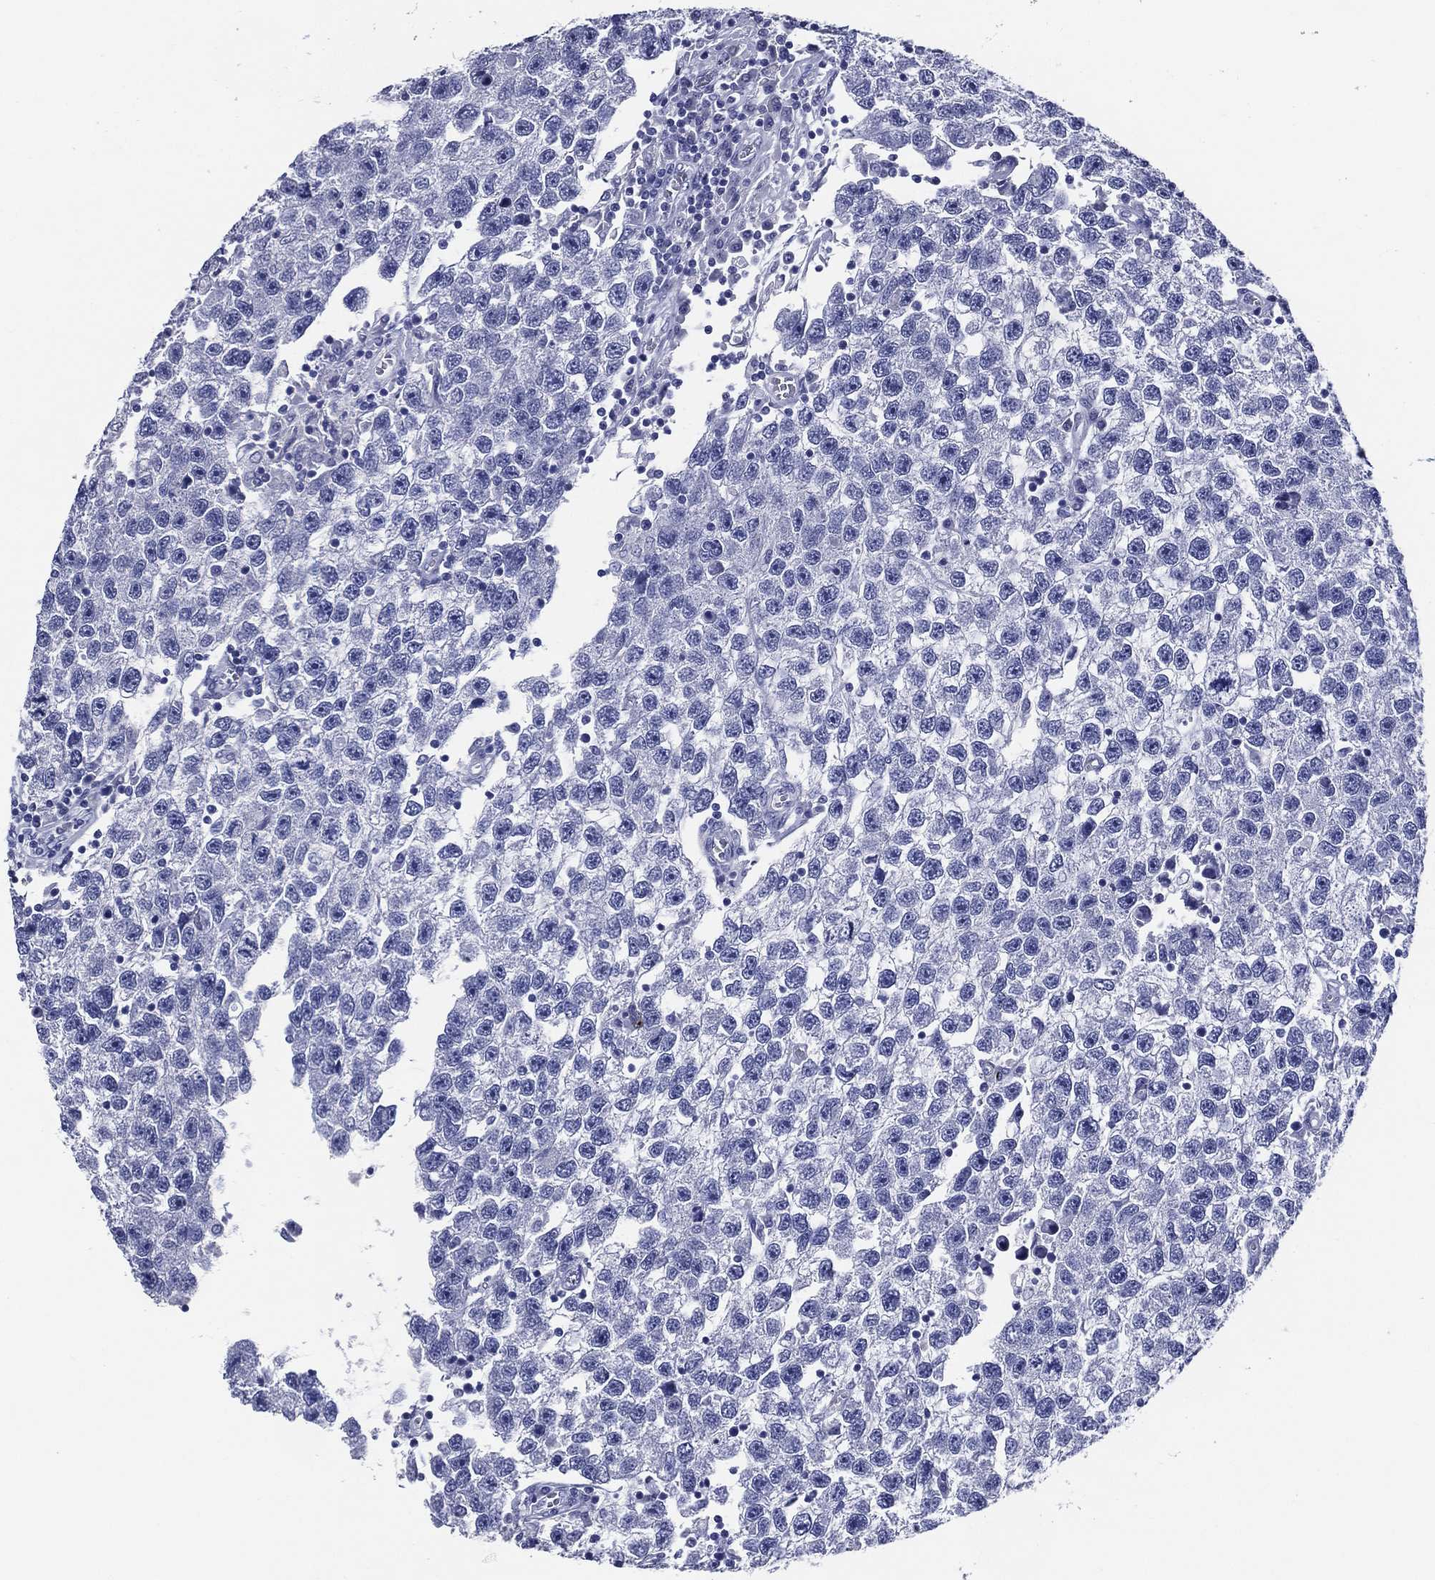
{"staining": {"intensity": "negative", "quantity": "none", "location": "none"}, "tissue": "testis cancer", "cell_type": "Tumor cells", "image_type": "cancer", "snomed": [{"axis": "morphology", "description": "Seminoma, NOS"}, {"axis": "topography", "description": "Testis"}], "caption": "The micrograph shows no staining of tumor cells in seminoma (testis). (DAB (3,3'-diaminobenzidine) IHC visualized using brightfield microscopy, high magnification).", "gene": "ACE2", "patient": {"sex": "male", "age": 26}}